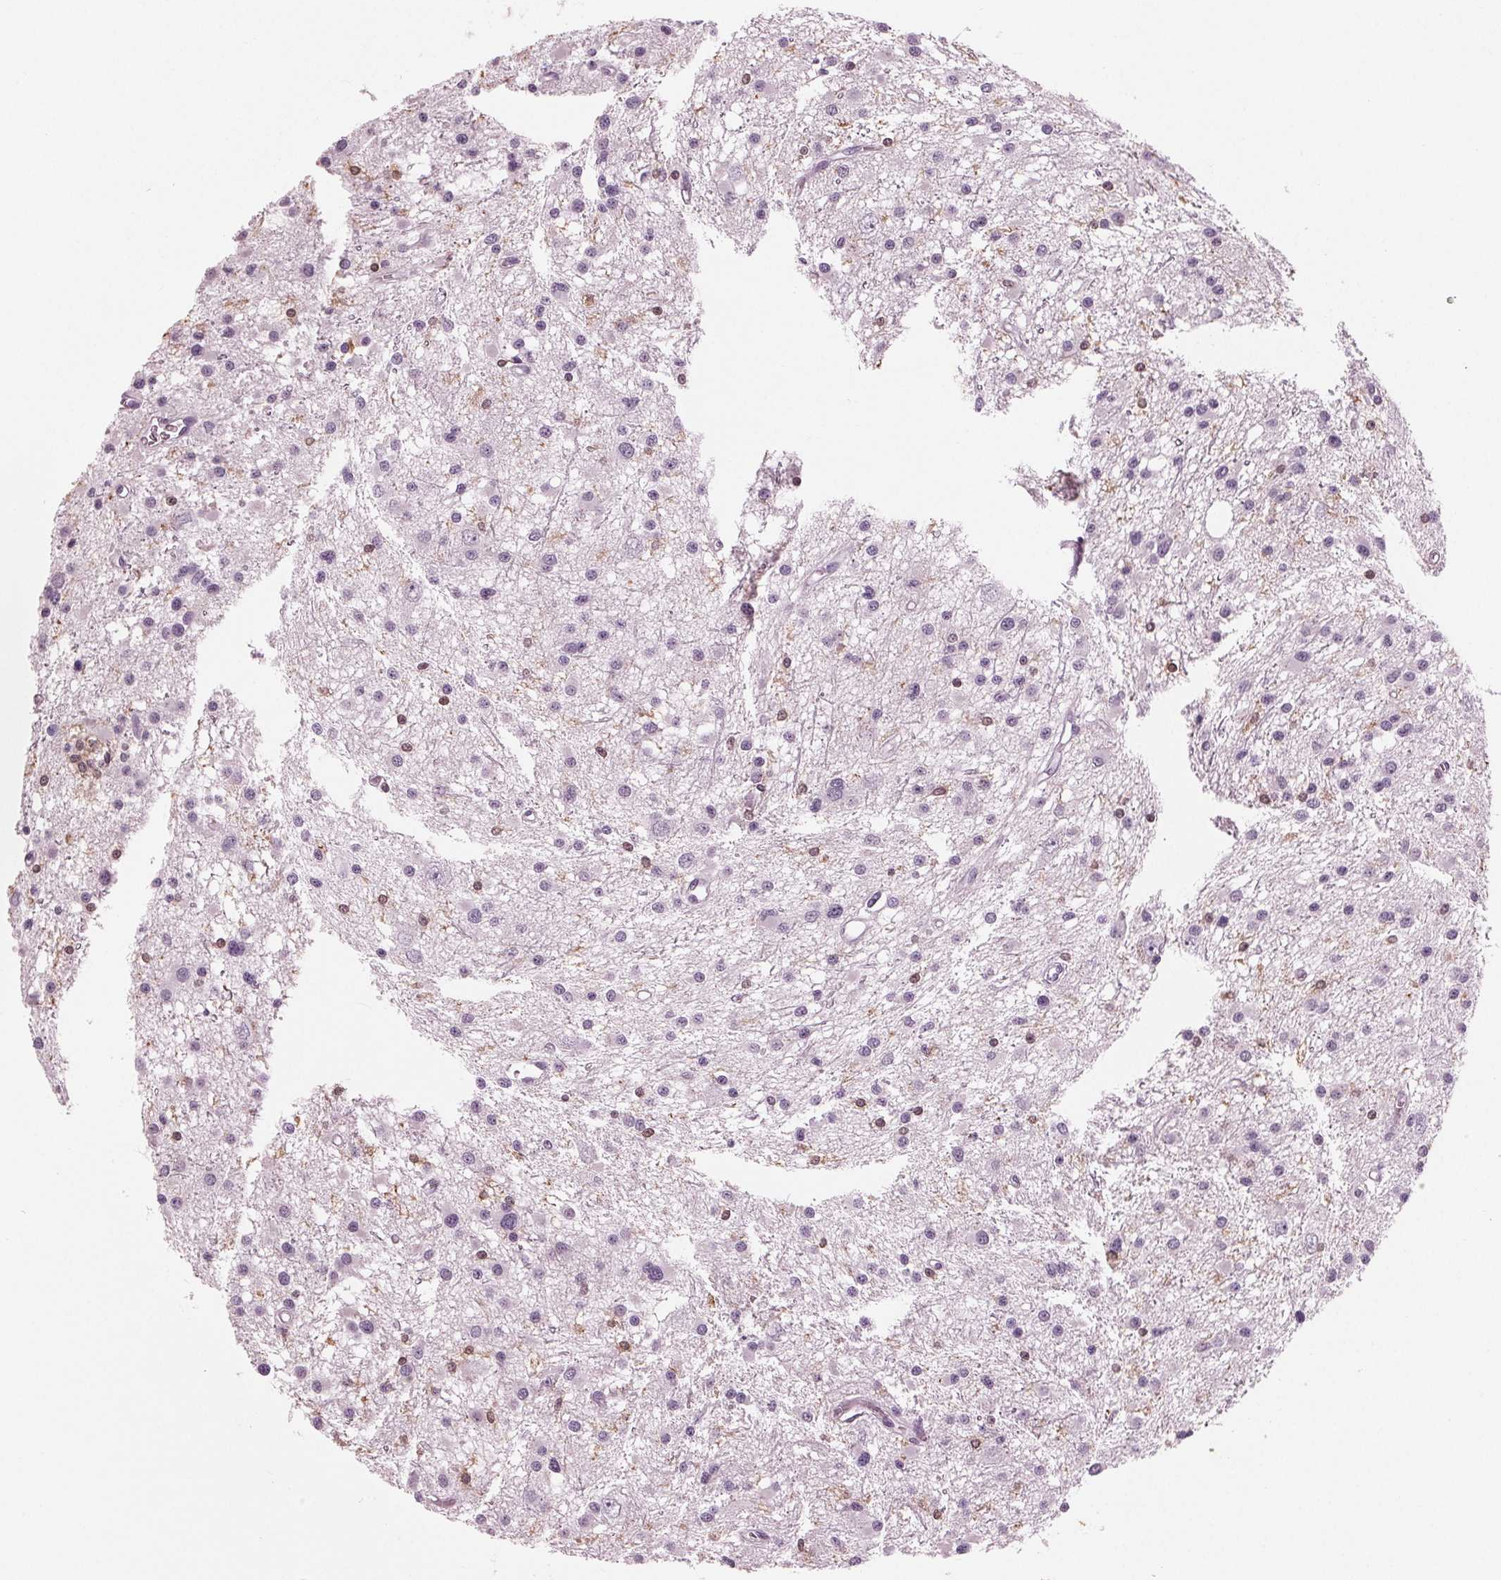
{"staining": {"intensity": "negative", "quantity": "none", "location": "none"}, "tissue": "glioma", "cell_type": "Tumor cells", "image_type": "cancer", "snomed": [{"axis": "morphology", "description": "Glioma, malignant, High grade"}, {"axis": "topography", "description": "Brain"}], "caption": "IHC photomicrograph of glioma stained for a protein (brown), which shows no staining in tumor cells.", "gene": "BTLA", "patient": {"sex": "male", "age": 54}}